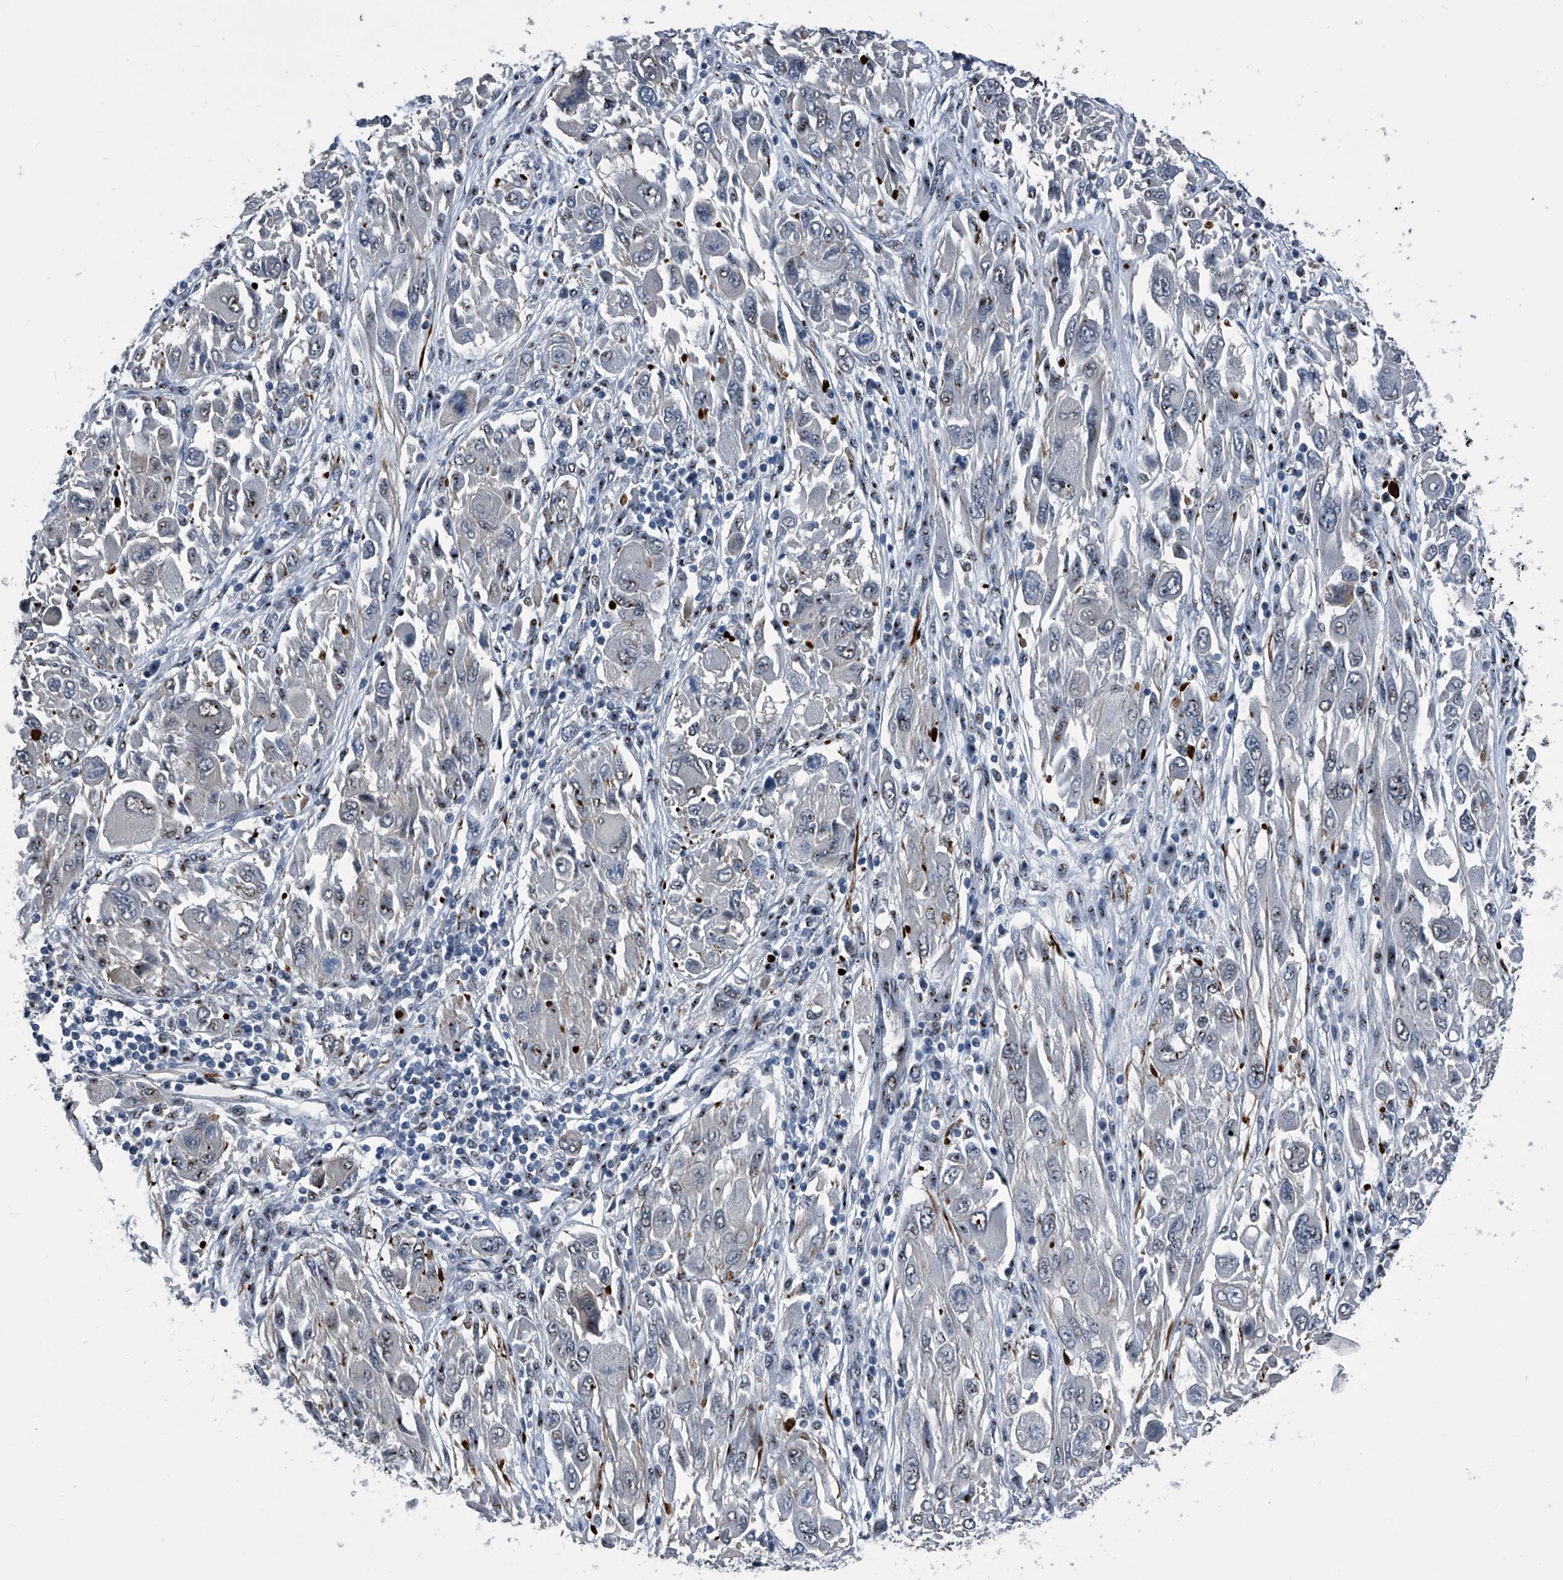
{"staining": {"intensity": "negative", "quantity": "none", "location": "none"}, "tissue": "melanoma", "cell_type": "Tumor cells", "image_type": "cancer", "snomed": [{"axis": "morphology", "description": "Malignant melanoma, NOS"}, {"axis": "topography", "description": "Skin"}], "caption": "DAB (3,3'-diaminobenzidine) immunohistochemical staining of human melanoma shows no significant staining in tumor cells.", "gene": "MEN1", "patient": {"sex": "female", "age": 91}}